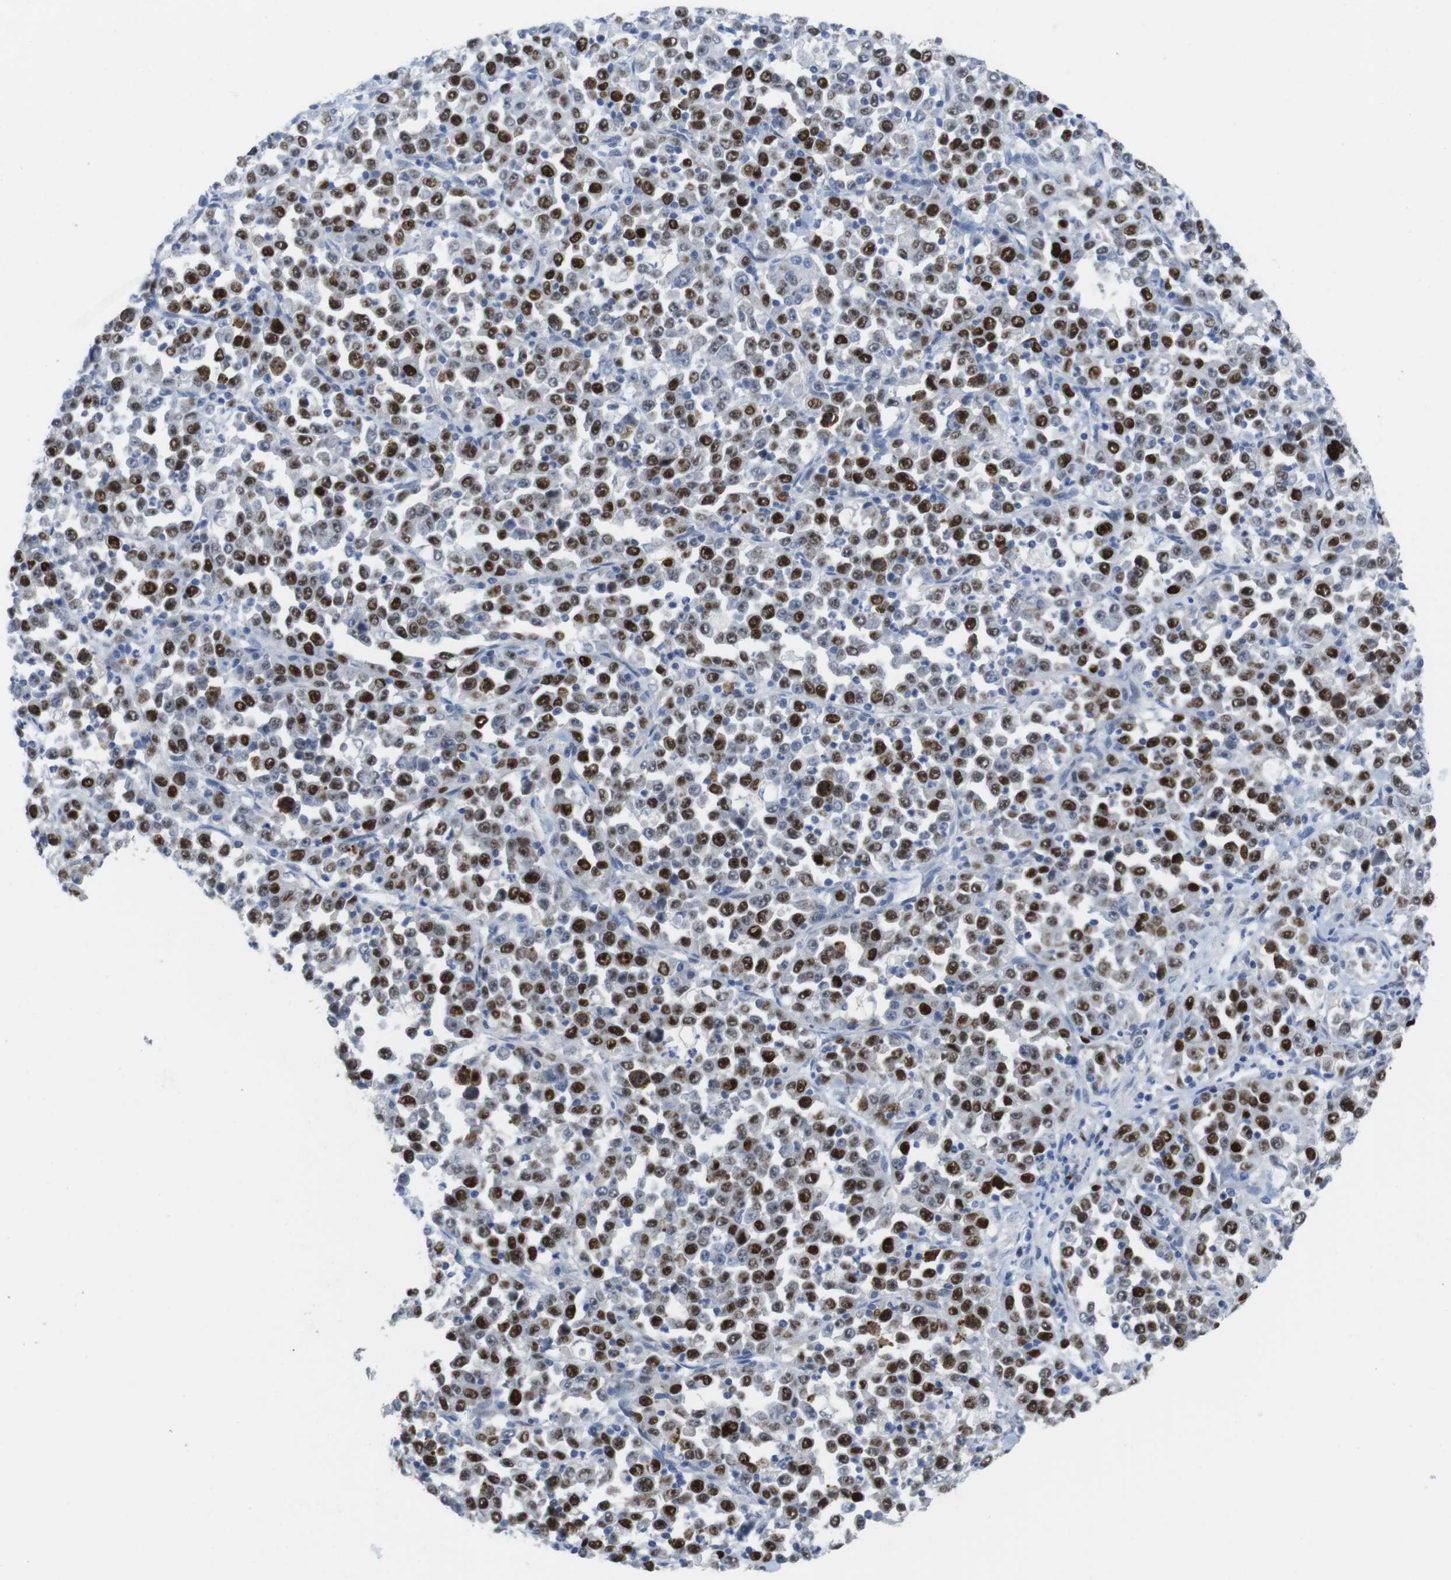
{"staining": {"intensity": "strong", "quantity": "25%-75%", "location": "nuclear"}, "tissue": "stomach cancer", "cell_type": "Tumor cells", "image_type": "cancer", "snomed": [{"axis": "morphology", "description": "Normal tissue, NOS"}, {"axis": "morphology", "description": "Adenocarcinoma, NOS"}, {"axis": "topography", "description": "Stomach, upper"}, {"axis": "topography", "description": "Stomach"}], "caption": "Approximately 25%-75% of tumor cells in stomach cancer show strong nuclear protein positivity as visualized by brown immunohistochemical staining.", "gene": "KPNA2", "patient": {"sex": "male", "age": 59}}